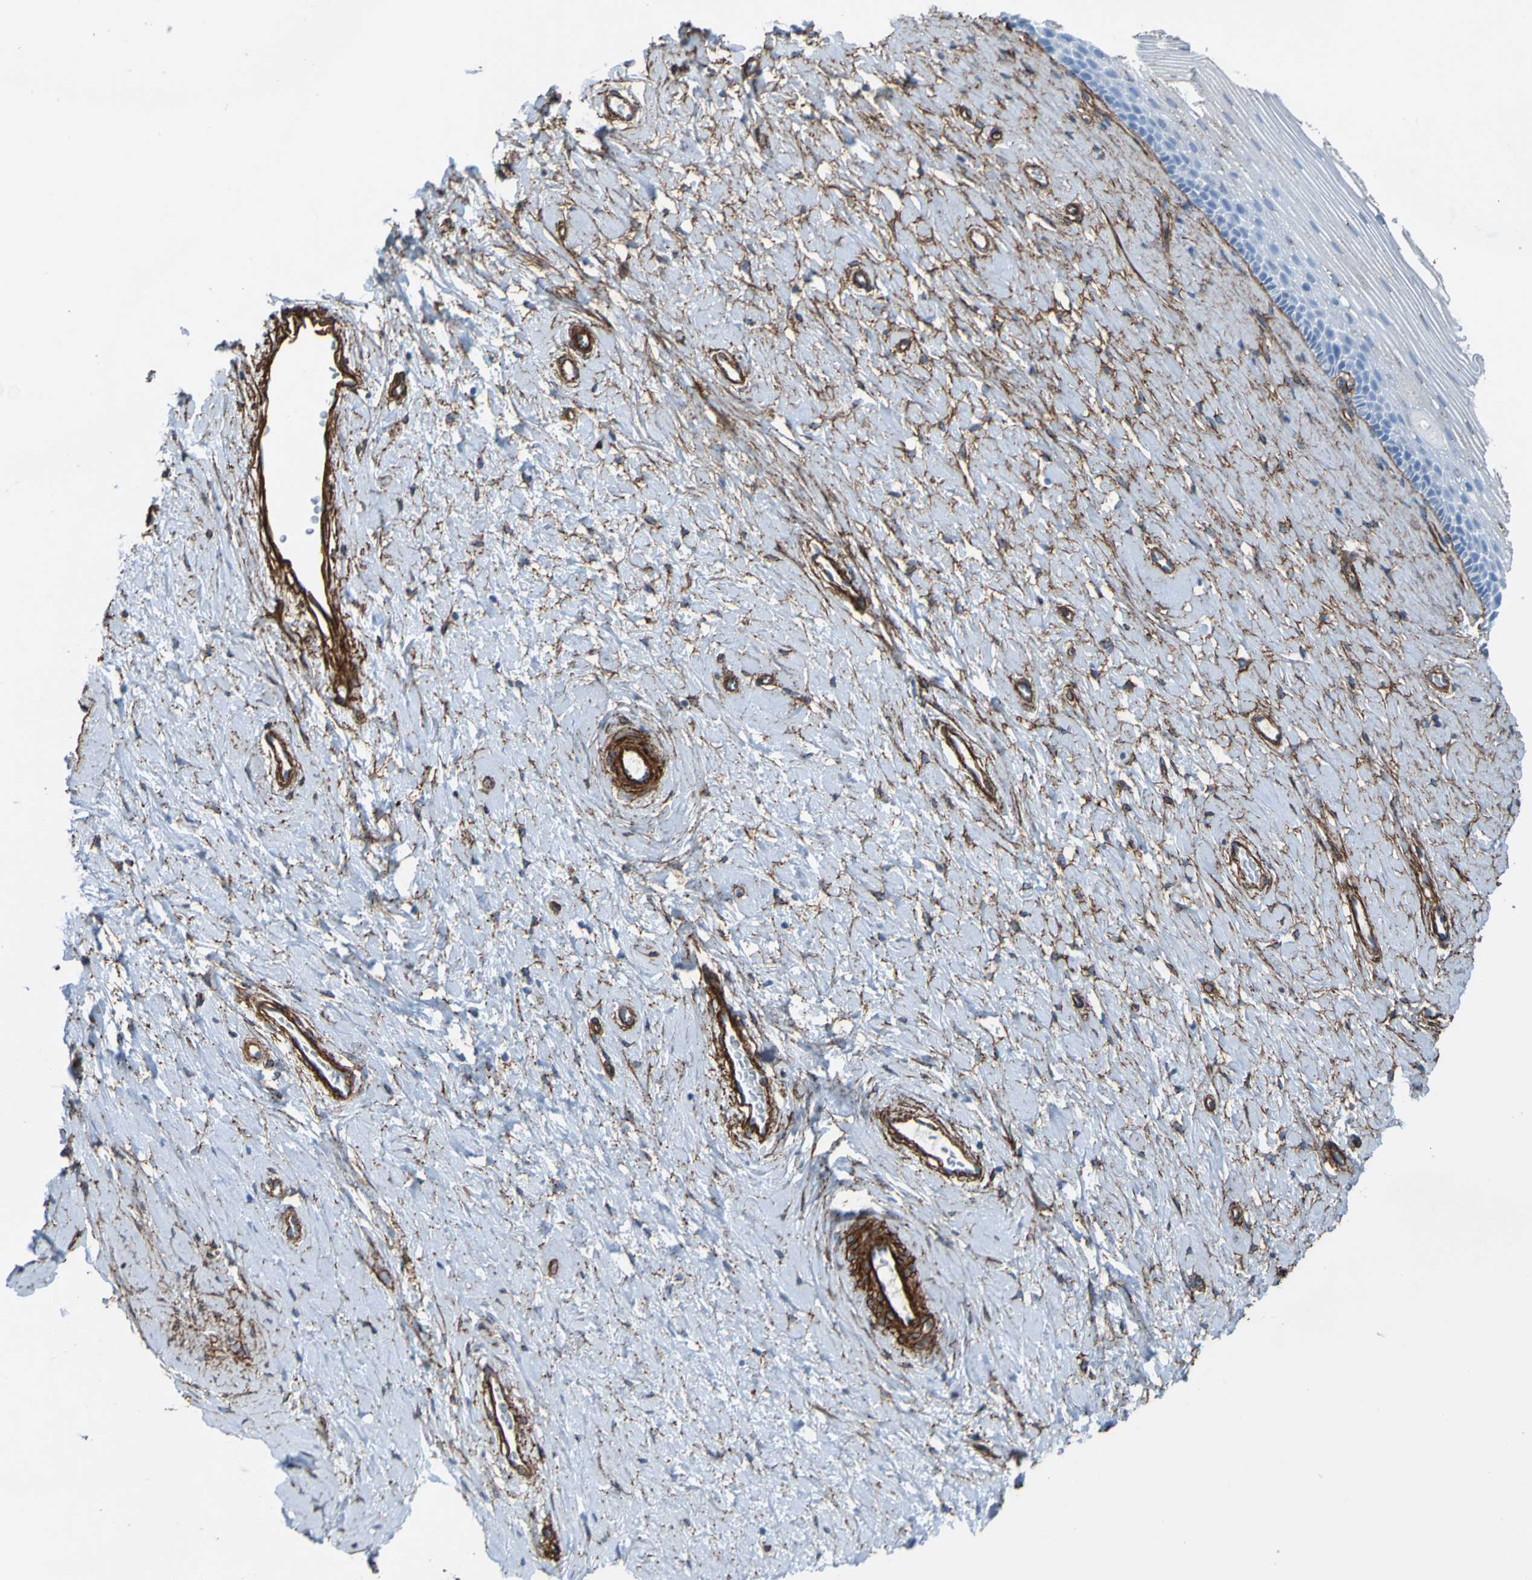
{"staining": {"intensity": "negative", "quantity": "none", "location": "none"}, "tissue": "cervix", "cell_type": "Glandular cells", "image_type": "normal", "snomed": [{"axis": "morphology", "description": "Normal tissue, NOS"}, {"axis": "topography", "description": "Cervix"}], "caption": "Photomicrograph shows no protein expression in glandular cells of unremarkable cervix. Nuclei are stained in blue.", "gene": "COL4A2", "patient": {"sex": "female", "age": 39}}